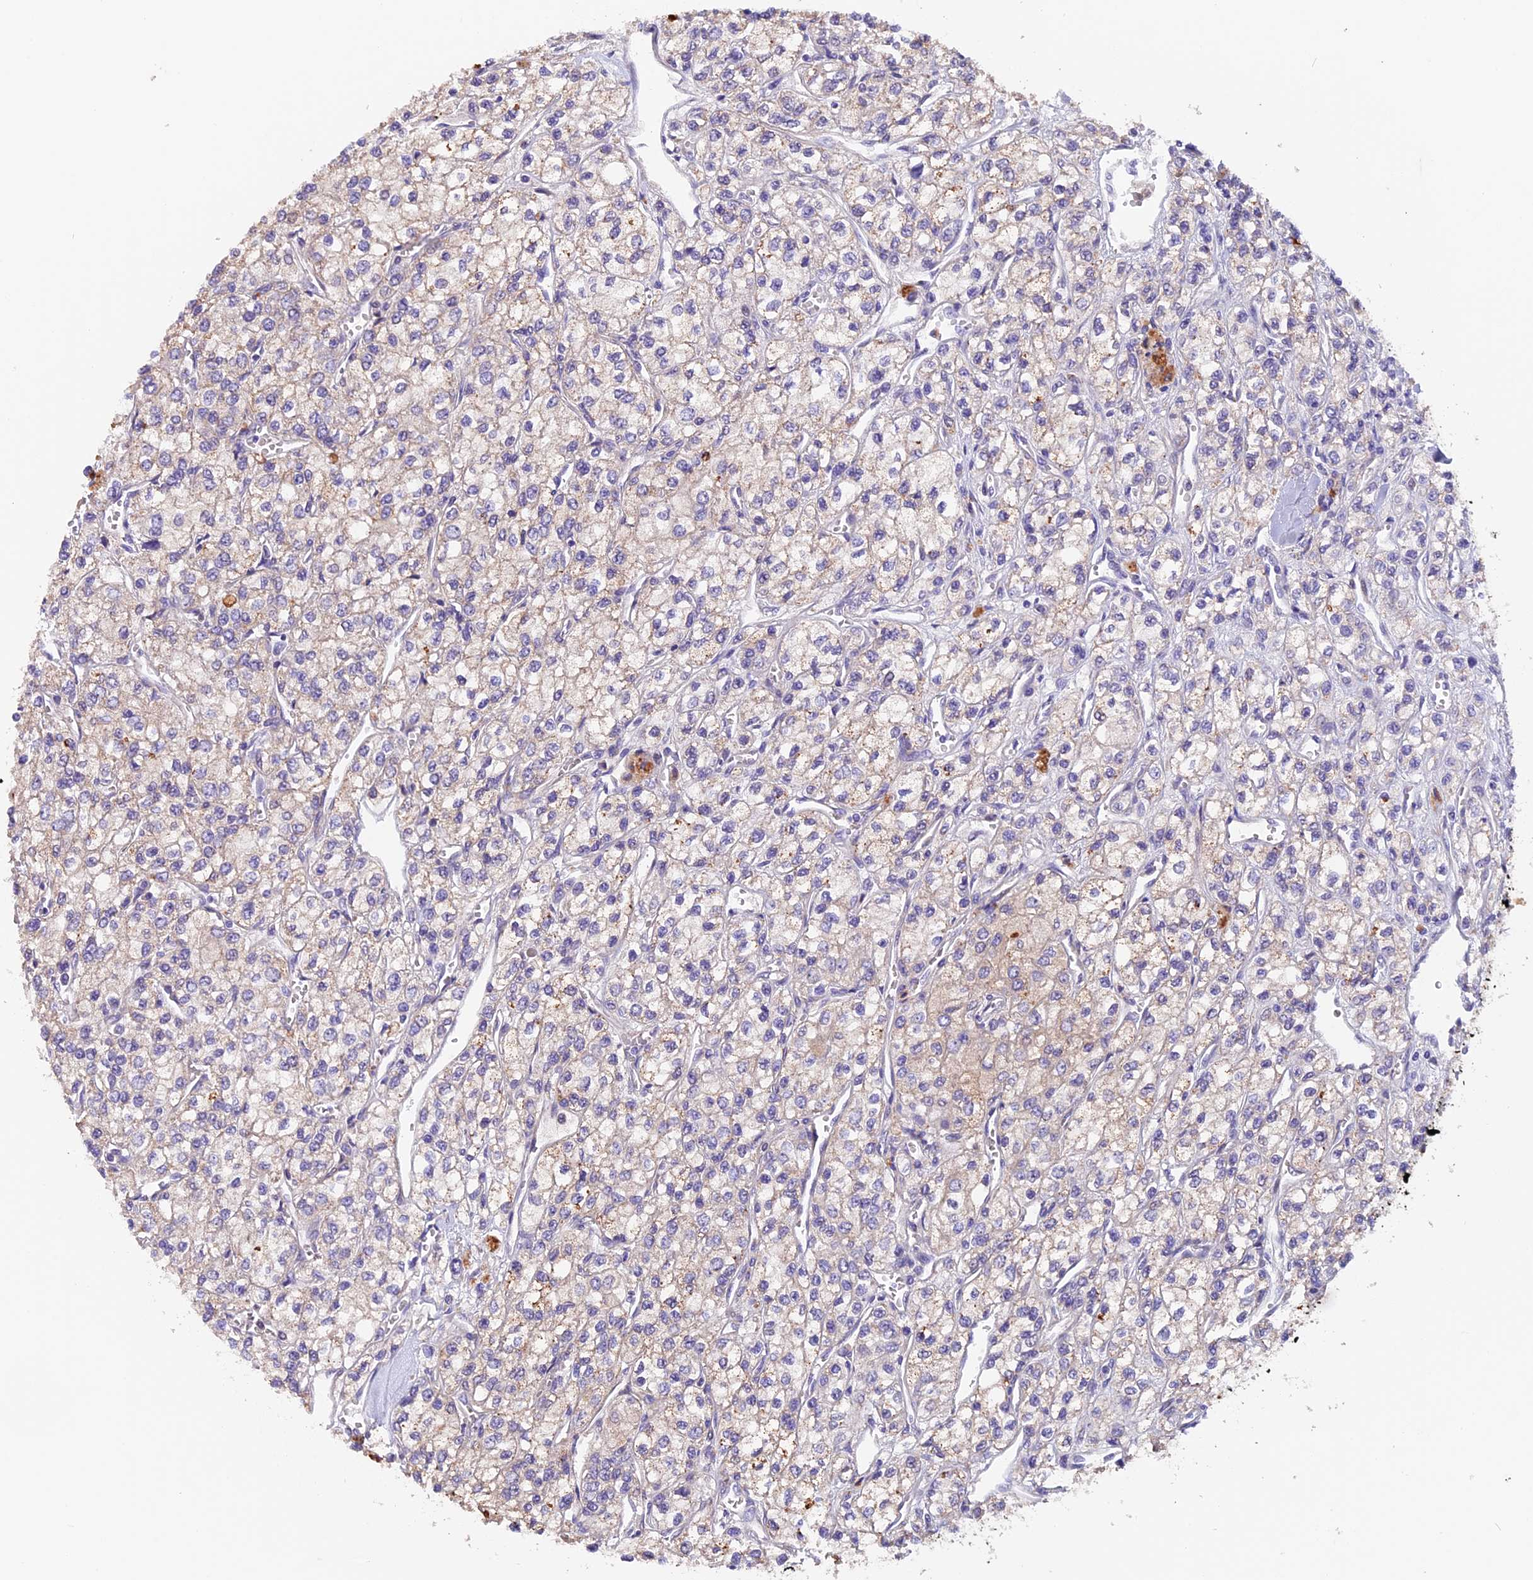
{"staining": {"intensity": "negative", "quantity": "none", "location": "none"}, "tissue": "renal cancer", "cell_type": "Tumor cells", "image_type": "cancer", "snomed": [{"axis": "morphology", "description": "Adenocarcinoma, NOS"}, {"axis": "topography", "description": "Kidney"}], "caption": "Tumor cells are negative for protein expression in human adenocarcinoma (renal). (DAB (3,3'-diaminobenzidine) immunohistochemistry with hematoxylin counter stain).", "gene": "NCK2", "patient": {"sex": "male", "age": 80}}